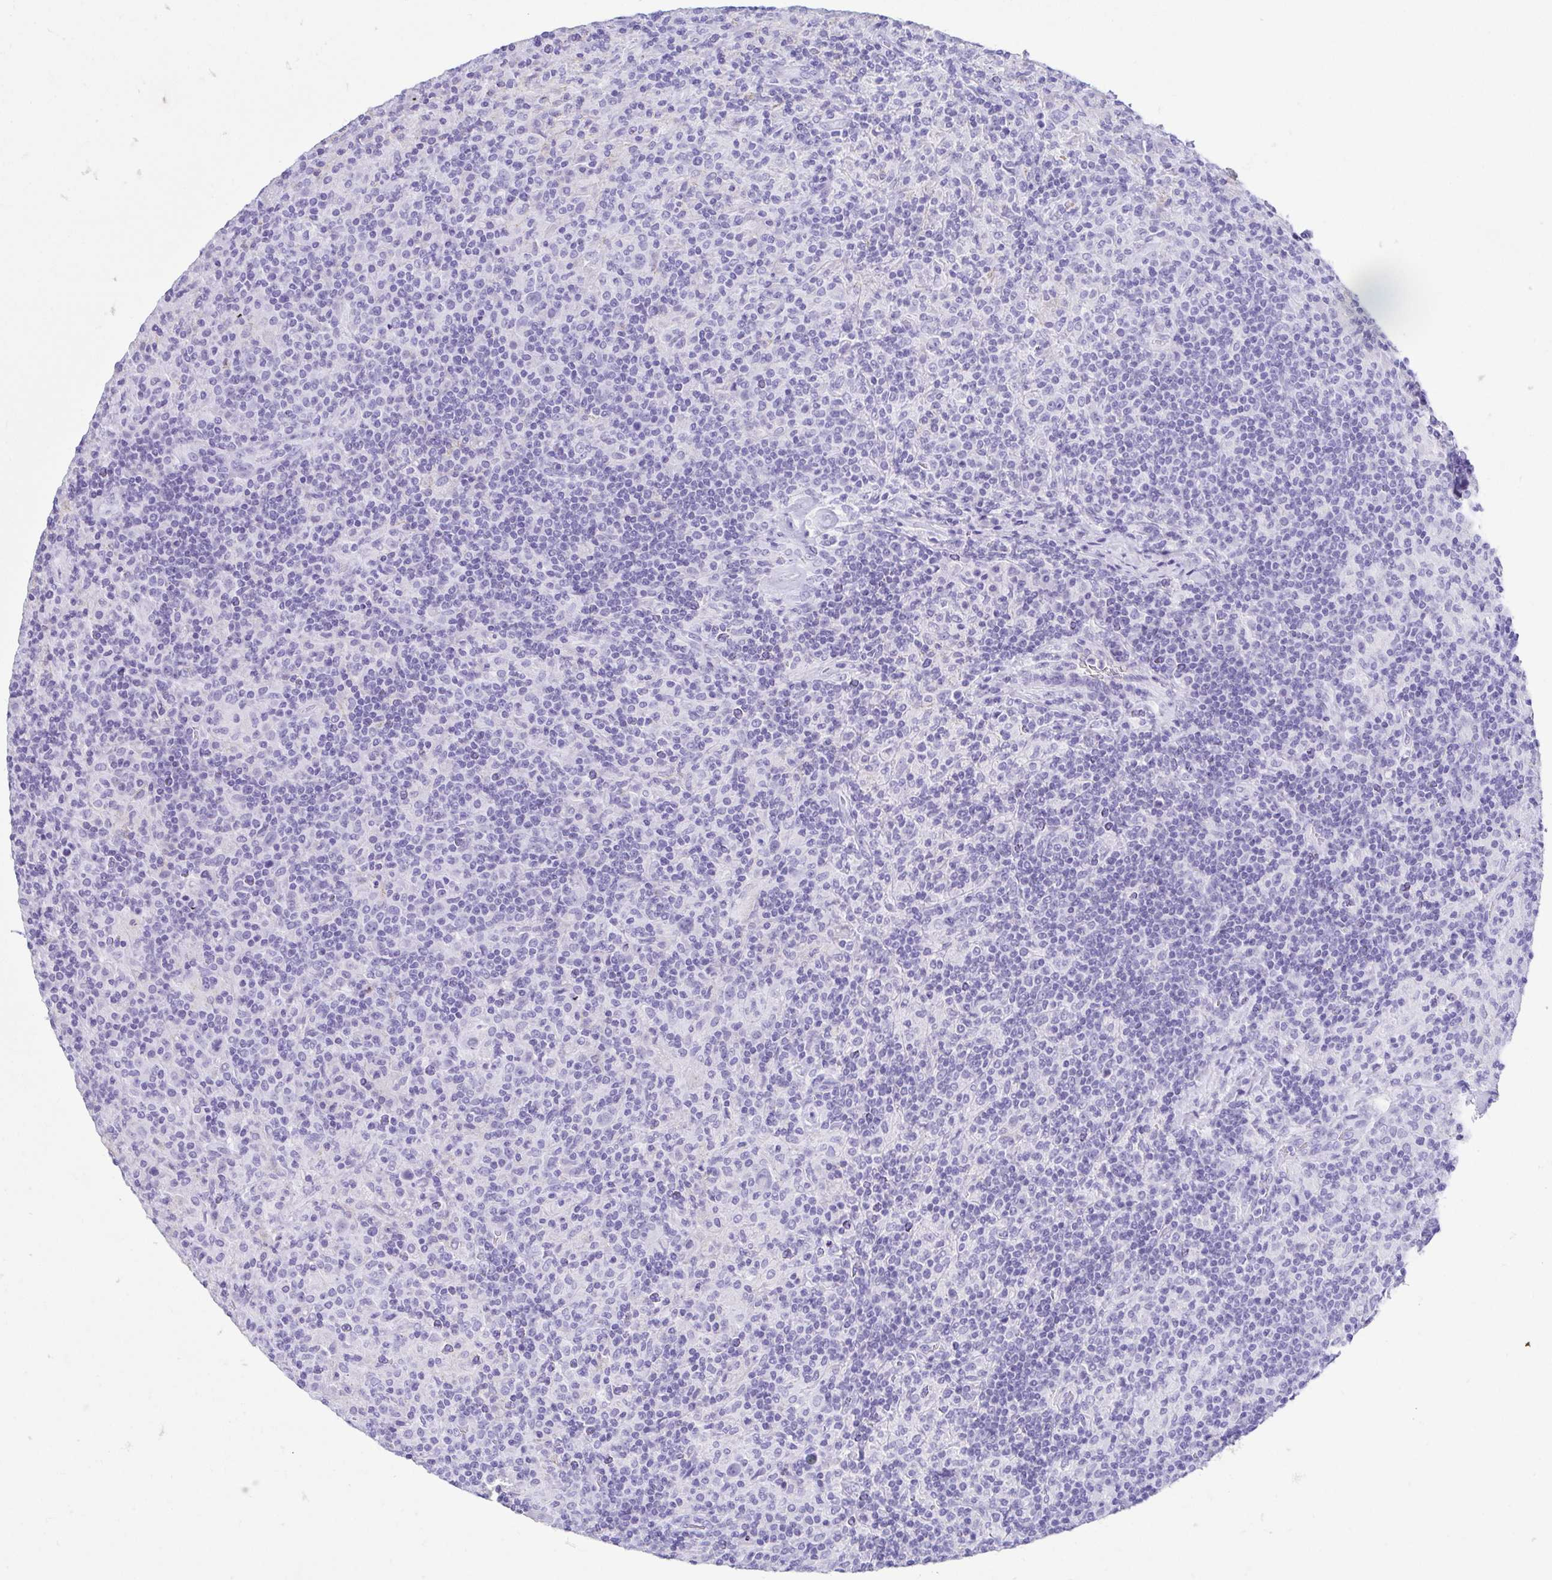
{"staining": {"intensity": "negative", "quantity": "none", "location": "none"}, "tissue": "lymphoma", "cell_type": "Tumor cells", "image_type": "cancer", "snomed": [{"axis": "morphology", "description": "Hodgkin's disease, NOS"}, {"axis": "topography", "description": "Lymph node"}], "caption": "This image is of lymphoma stained with immunohistochemistry (IHC) to label a protein in brown with the nuclei are counter-stained blue. There is no staining in tumor cells. (DAB IHC visualized using brightfield microscopy, high magnification).", "gene": "GKN1", "patient": {"sex": "male", "age": 70}}